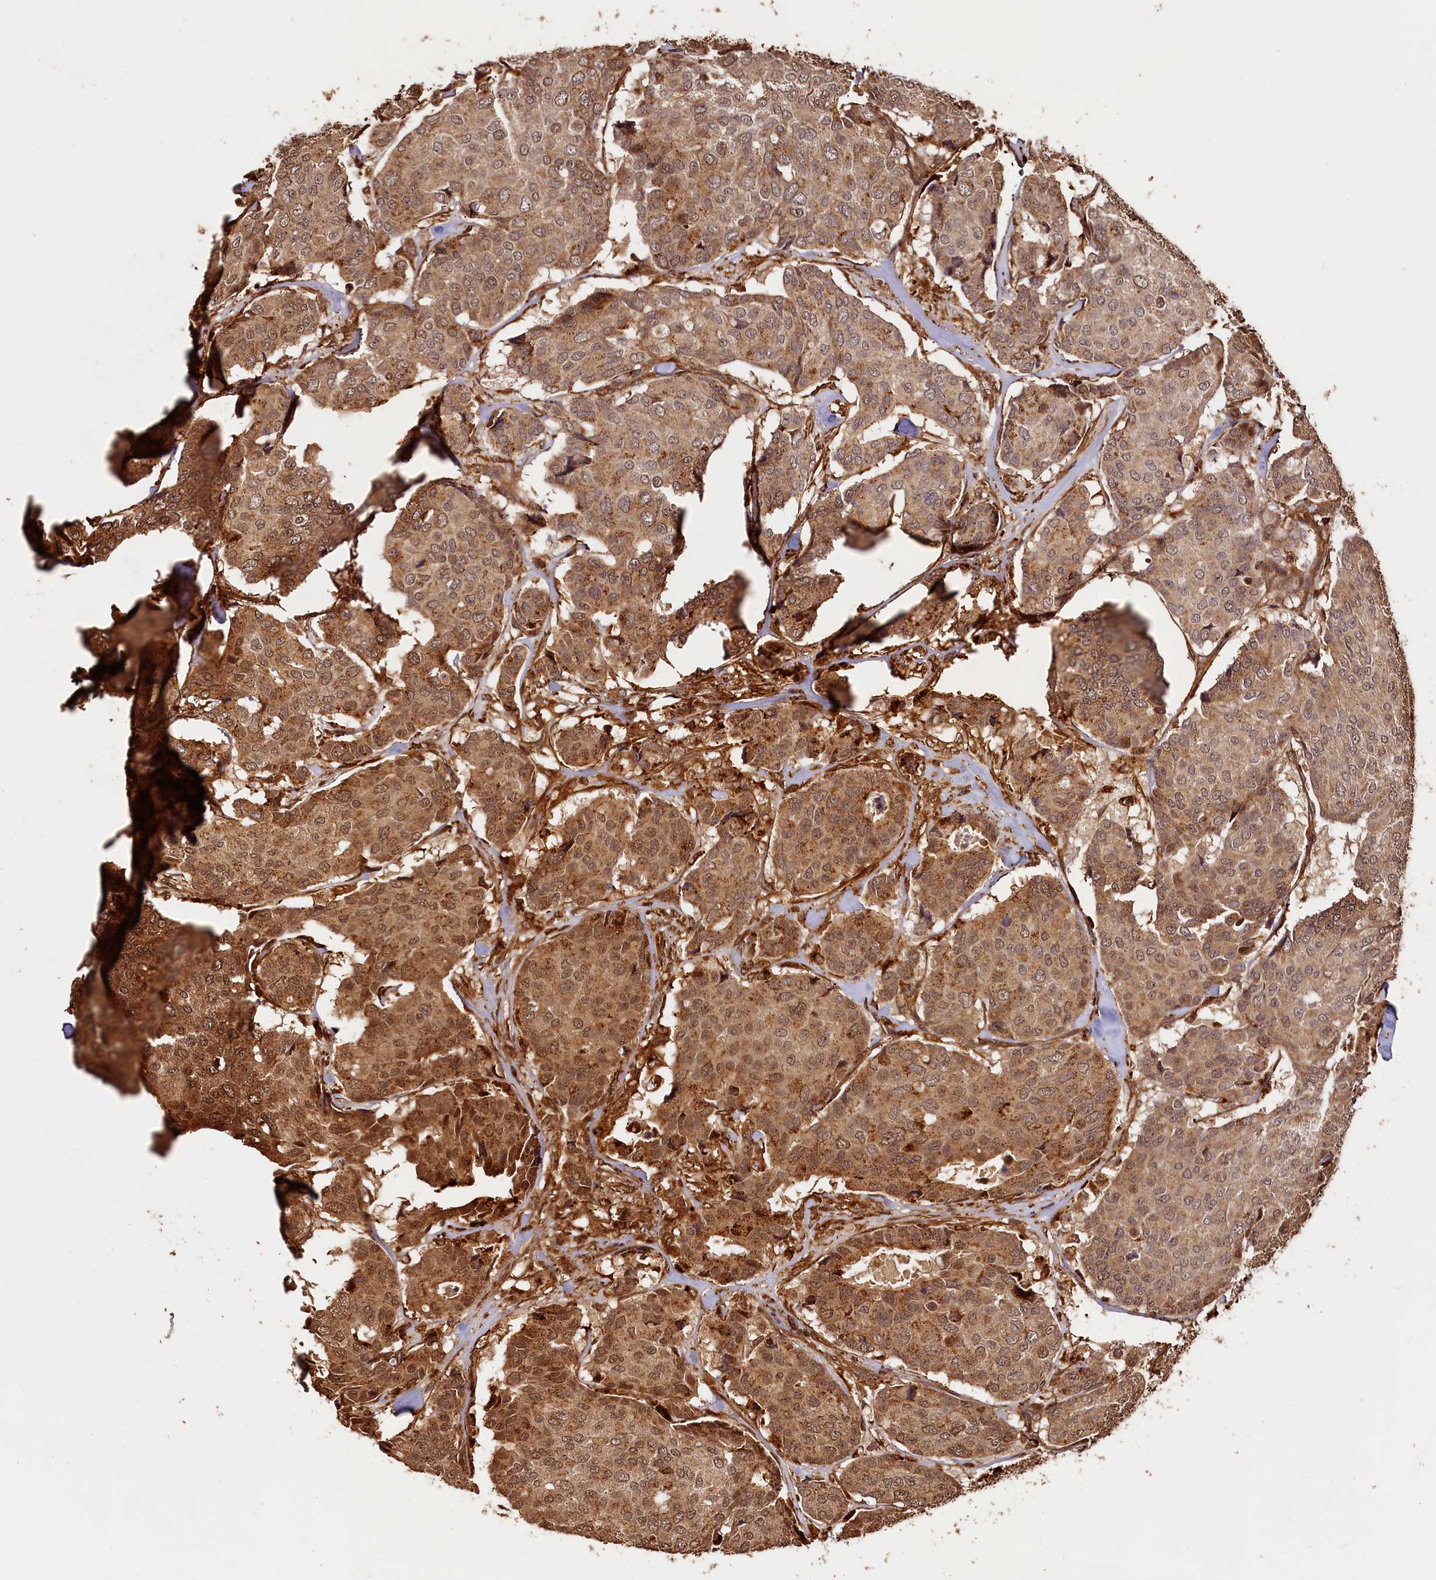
{"staining": {"intensity": "moderate", "quantity": ">75%", "location": "cytoplasmic/membranous,nuclear"}, "tissue": "breast cancer", "cell_type": "Tumor cells", "image_type": "cancer", "snomed": [{"axis": "morphology", "description": "Duct carcinoma"}, {"axis": "topography", "description": "Breast"}], "caption": "This histopathology image shows breast cancer stained with IHC to label a protein in brown. The cytoplasmic/membranous and nuclear of tumor cells show moderate positivity for the protein. Nuclei are counter-stained blue.", "gene": "MMP15", "patient": {"sex": "female", "age": 75}}